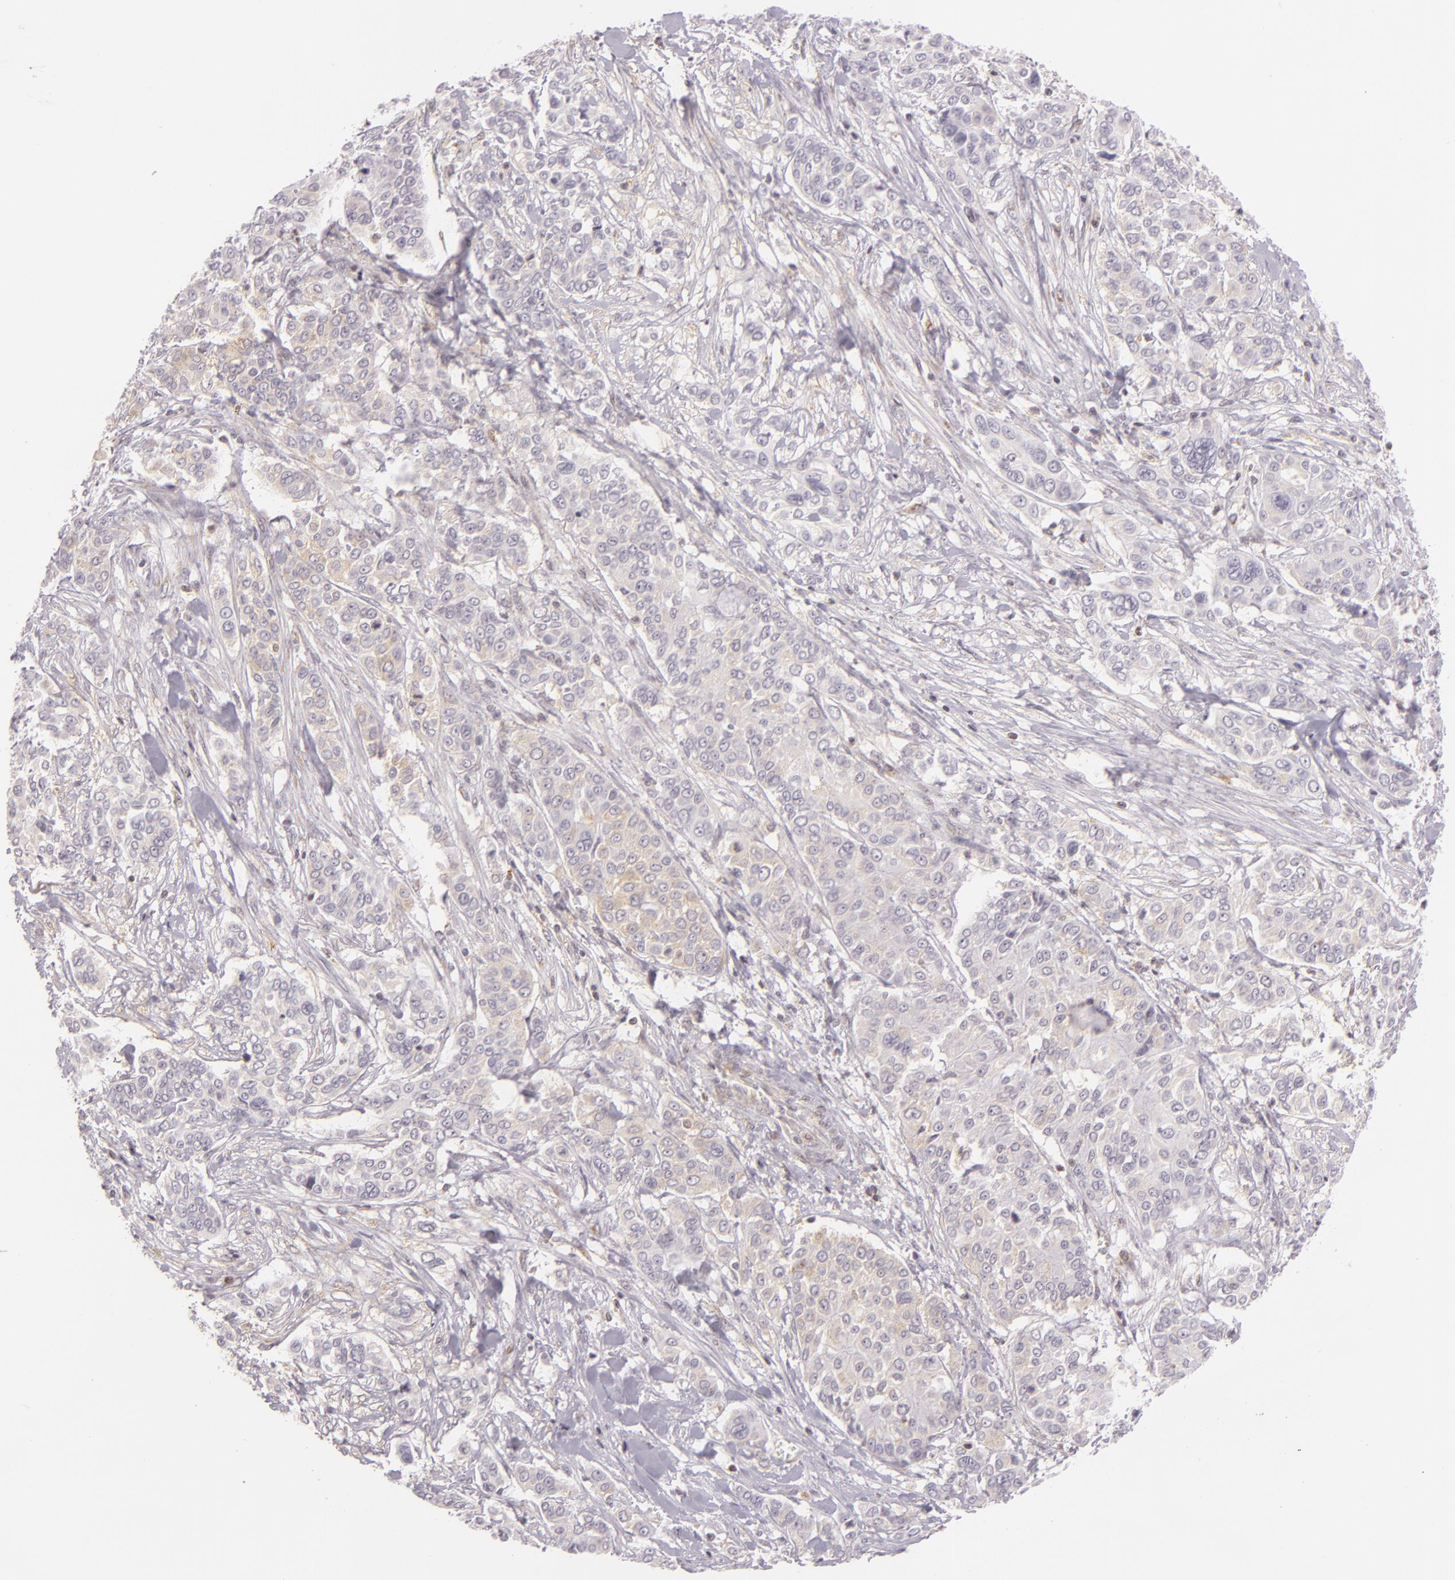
{"staining": {"intensity": "weak", "quantity": "<25%", "location": "cytoplasmic/membranous"}, "tissue": "pancreatic cancer", "cell_type": "Tumor cells", "image_type": "cancer", "snomed": [{"axis": "morphology", "description": "Adenocarcinoma, NOS"}, {"axis": "topography", "description": "Pancreas"}], "caption": "DAB immunohistochemical staining of pancreatic cancer (adenocarcinoma) demonstrates no significant expression in tumor cells. The staining is performed using DAB (3,3'-diaminobenzidine) brown chromogen with nuclei counter-stained in using hematoxylin.", "gene": "IMPDH1", "patient": {"sex": "female", "age": 52}}